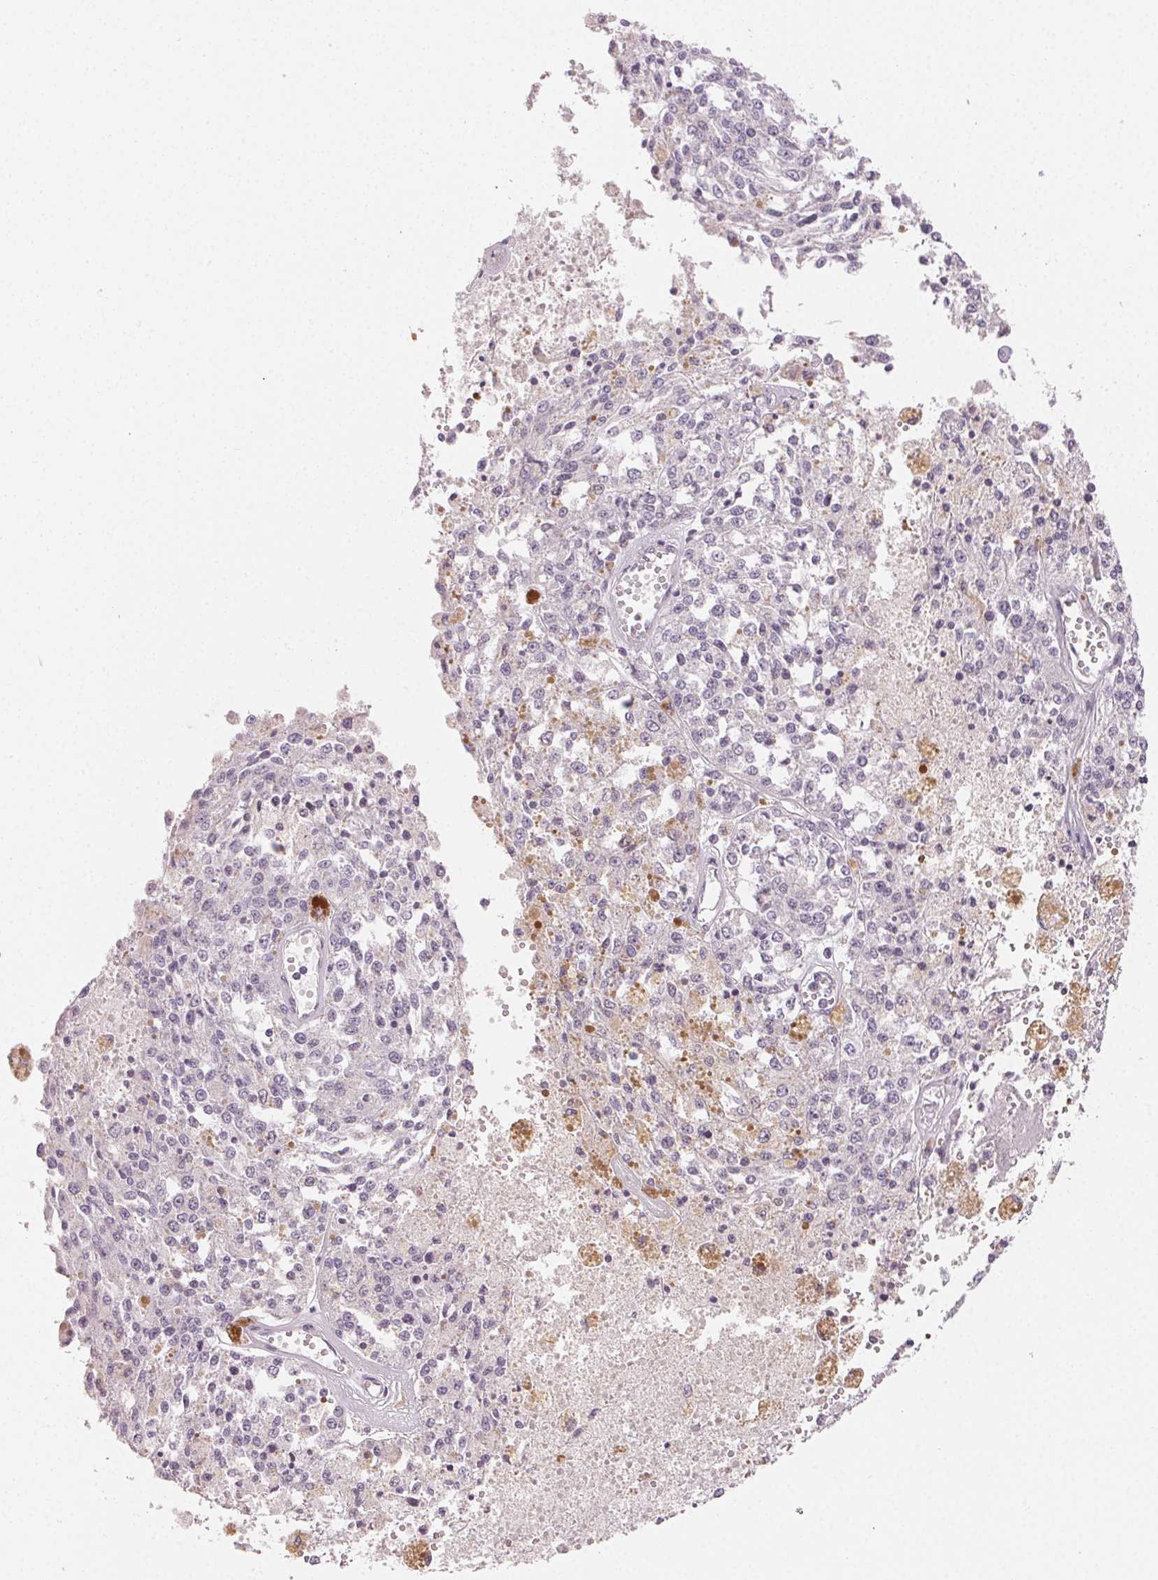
{"staining": {"intensity": "negative", "quantity": "none", "location": "none"}, "tissue": "melanoma", "cell_type": "Tumor cells", "image_type": "cancer", "snomed": [{"axis": "morphology", "description": "Malignant melanoma, Metastatic site"}, {"axis": "topography", "description": "Lymph node"}], "caption": "This is an immunohistochemistry (IHC) micrograph of melanoma. There is no expression in tumor cells.", "gene": "LVRN", "patient": {"sex": "female", "age": 64}}